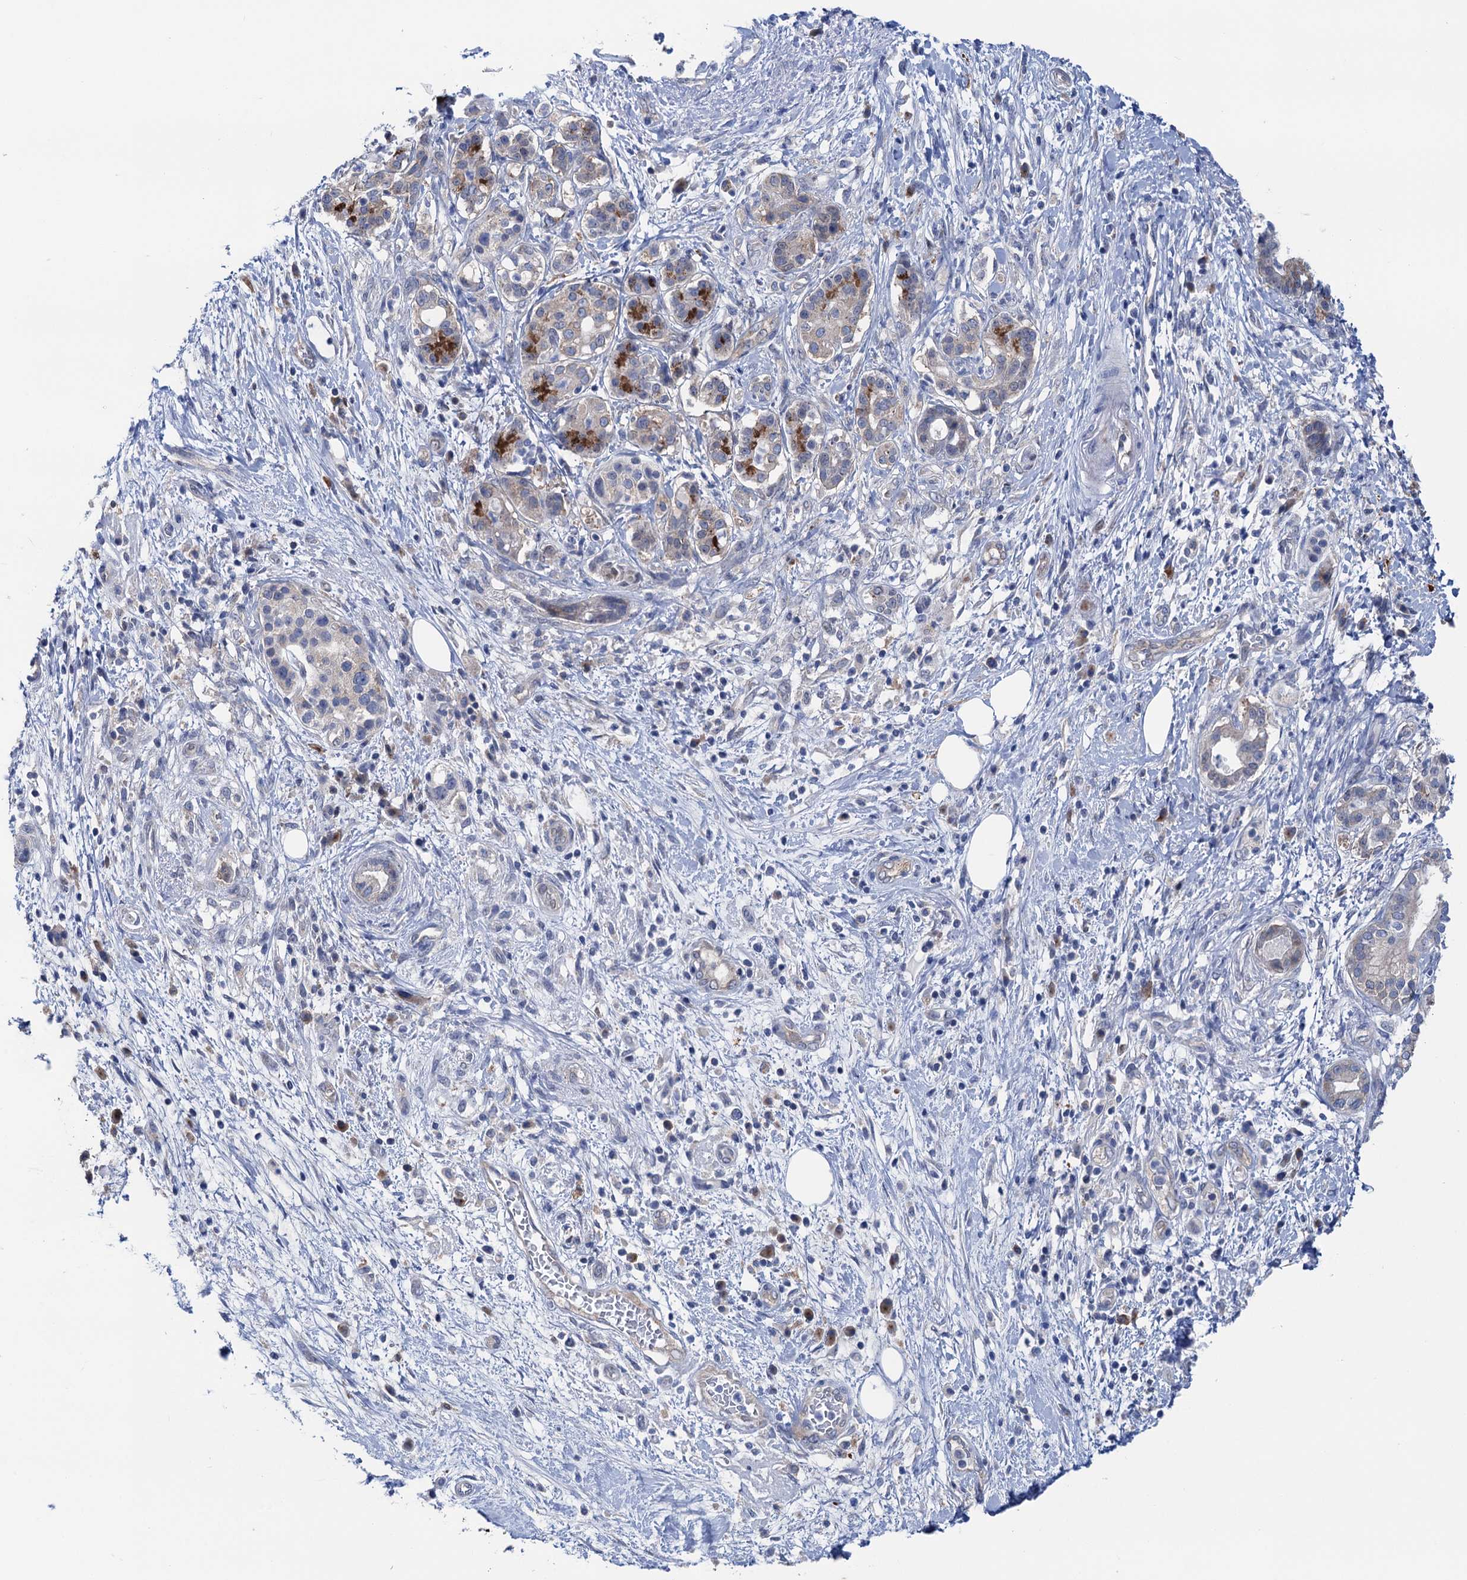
{"staining": {"intensity": "negative", "quantity": "none", "location": "none"}, "tissue": "pancreatic cancer", "cell_type": "Tumor cells", "image_type": "cancer", "snomed": [{"axis": "morphology", "description": "Adenocarcinoma, NOS"}, {"axis": "topography", "description": "Pancreas"}], "caption": "IHC photomicrograph of pancreatic cancer stained for a protein (brown), which exhibits no positivity in tumor cells.", "gene": "ZNRD2", "patient": {"sex": "female", "age": 73}}